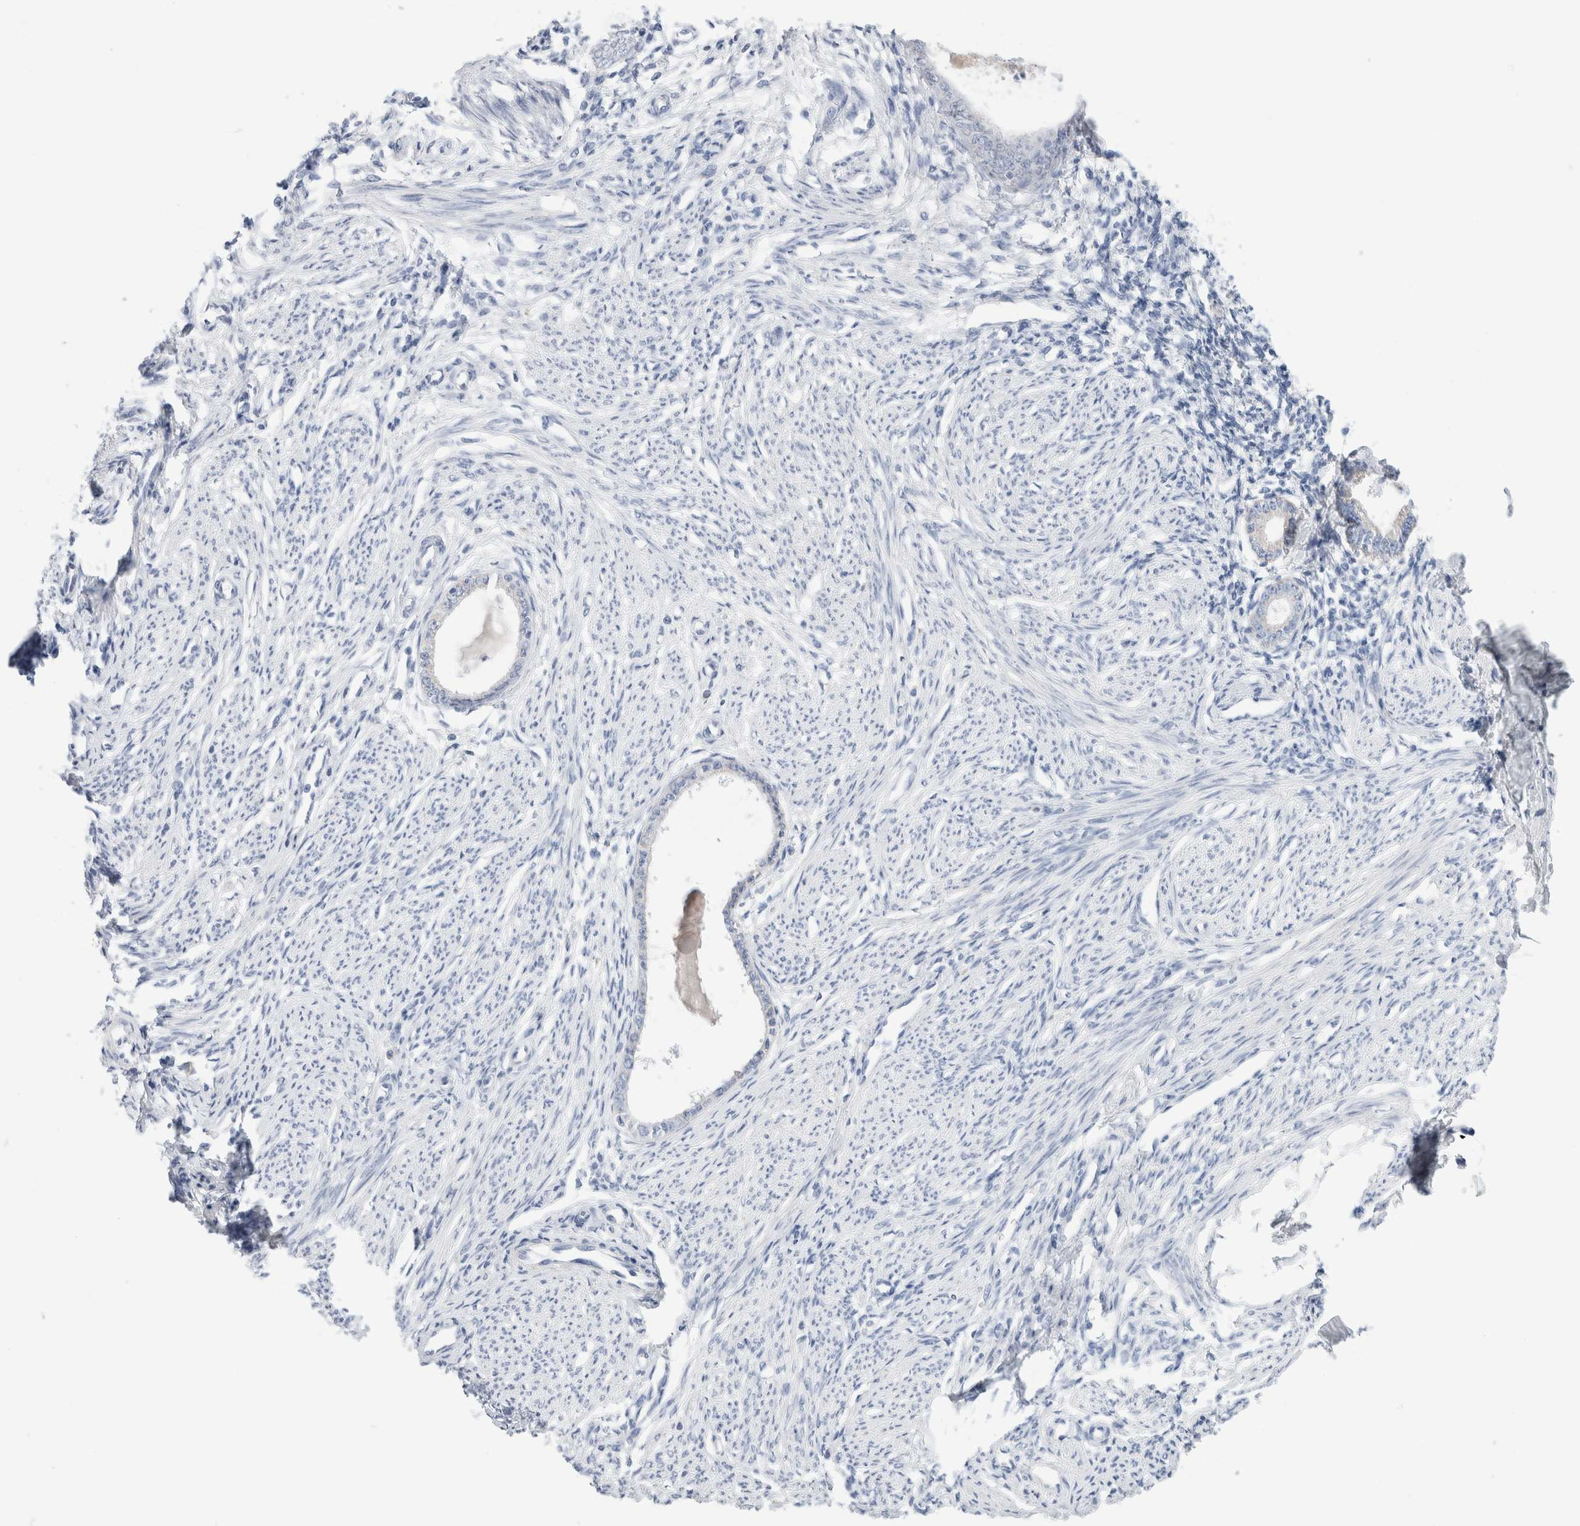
{"staining": {"intensity": "negative", "quantity": "none", "location": "none"}, "tissue": "endometrium", "cell_type": "Cells in endometrial stroma", "image_type": "normal", "snomed": [{"axis": "morphology", "description": "Normal tissue, NOS"}, {"axis": "topography", "description": "Endometrium"}], "caption": "Immunohistochemical staining of normal endometrium demonstrates no significant staining in cells in endometrial stroma.", "gene": "ECHDC2", "patient": {"sex": "female", "age": 56}}